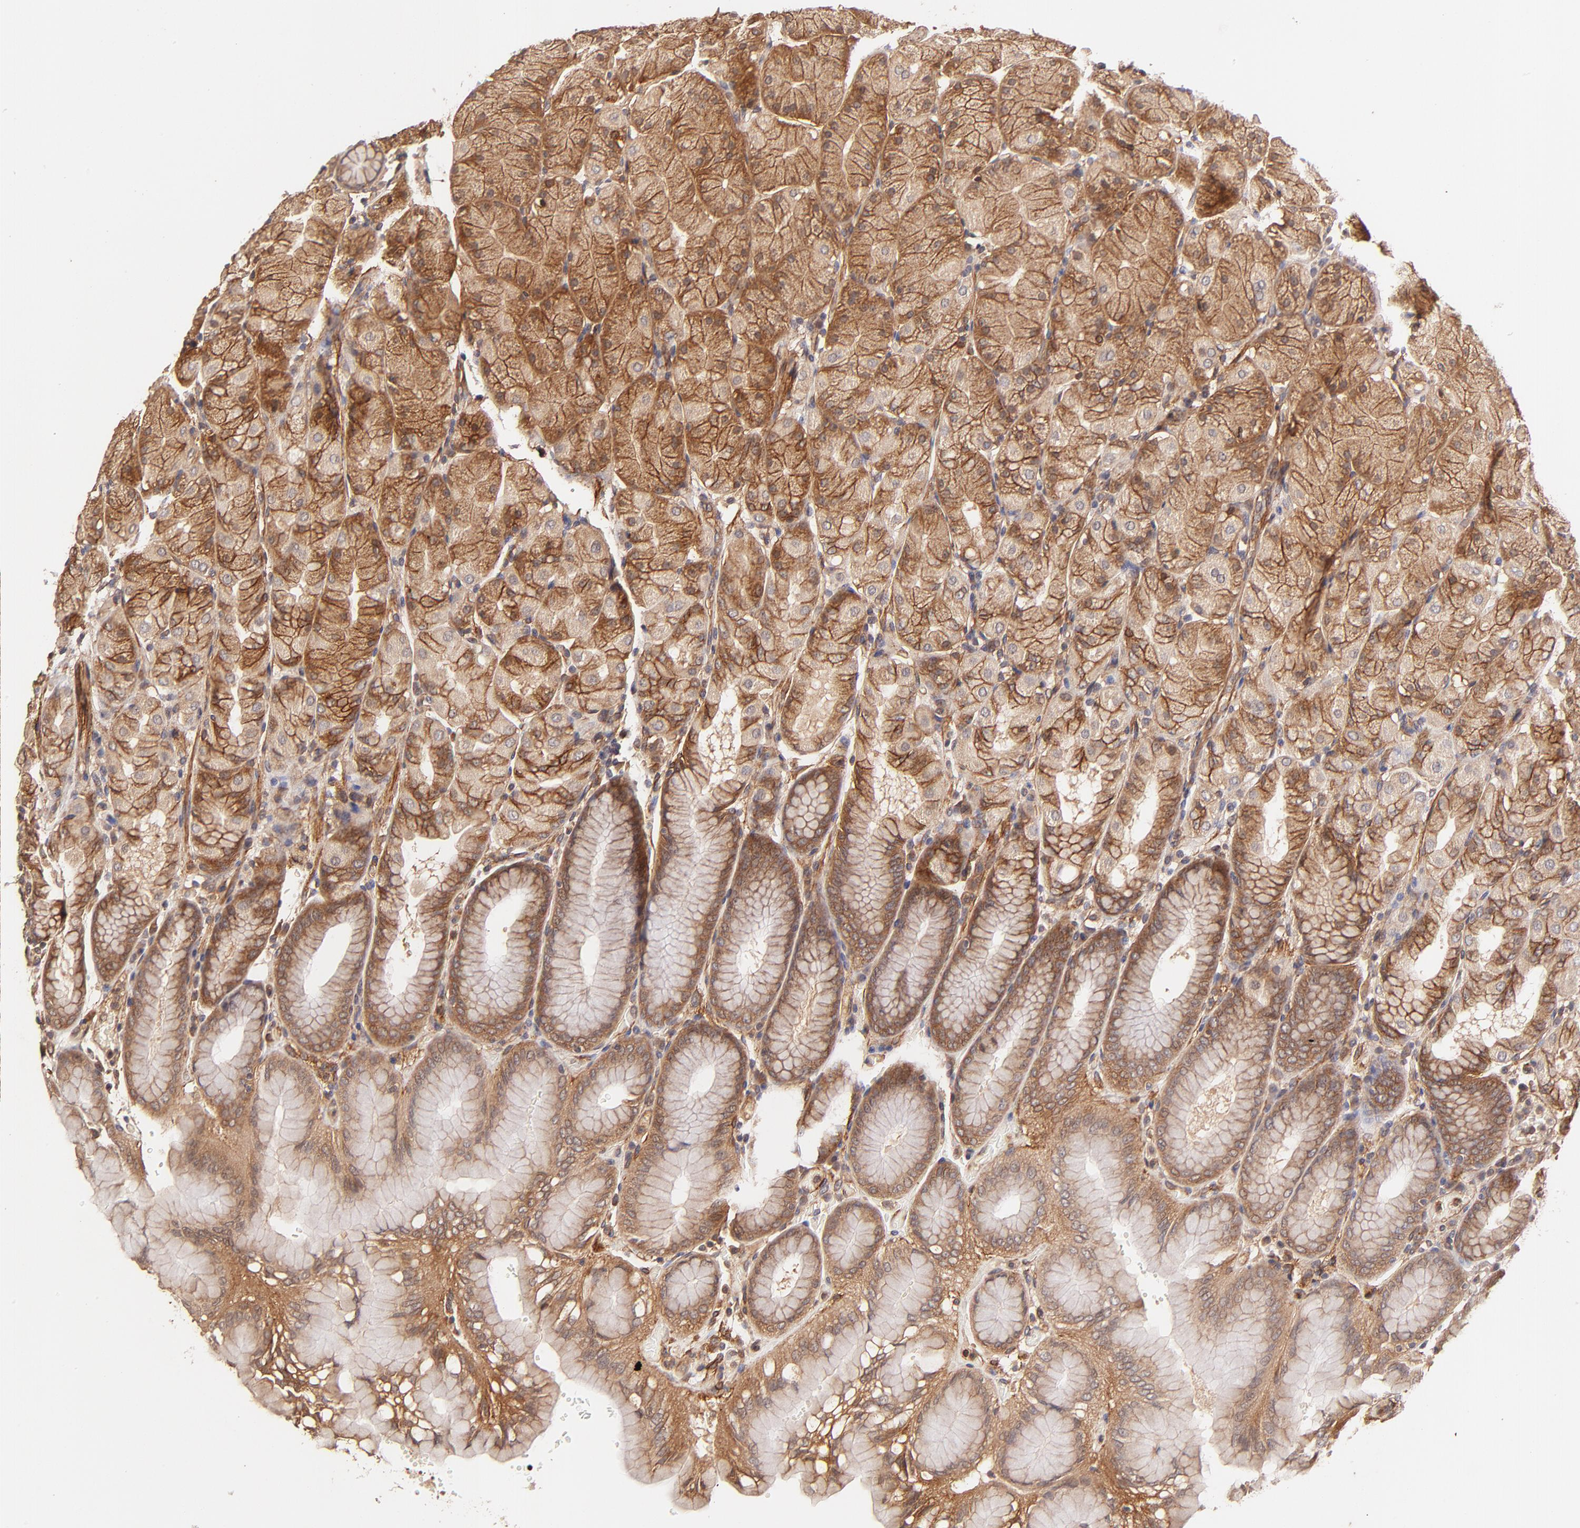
{"staining": {"intensity": "strong", "quantity": ">75%", "location": "cytoplasmic/membranous"}, "tissue": "stomach", "cell_type": "Glandular cells", "image_type": "normal", "snomed": [{"axis": "morphology", "description": "Normal tissue, NOS"}, {"axis": "topography", "description": "Stomach, upper"}, {"axis": "topography", "description": "Stomach"}], "caption": "Brown immunohistochemical staining in unremarkable human stomach displays strong cytoplasmic/membranous expression in about >75% of glandular cells. The staining is performed using DAB brown chromogen to label protein expression. The nuclei are counter-stained blue using hematoxylin.", "gene": "ITGB1", "patient": {"sex": "male", "age": 76}}